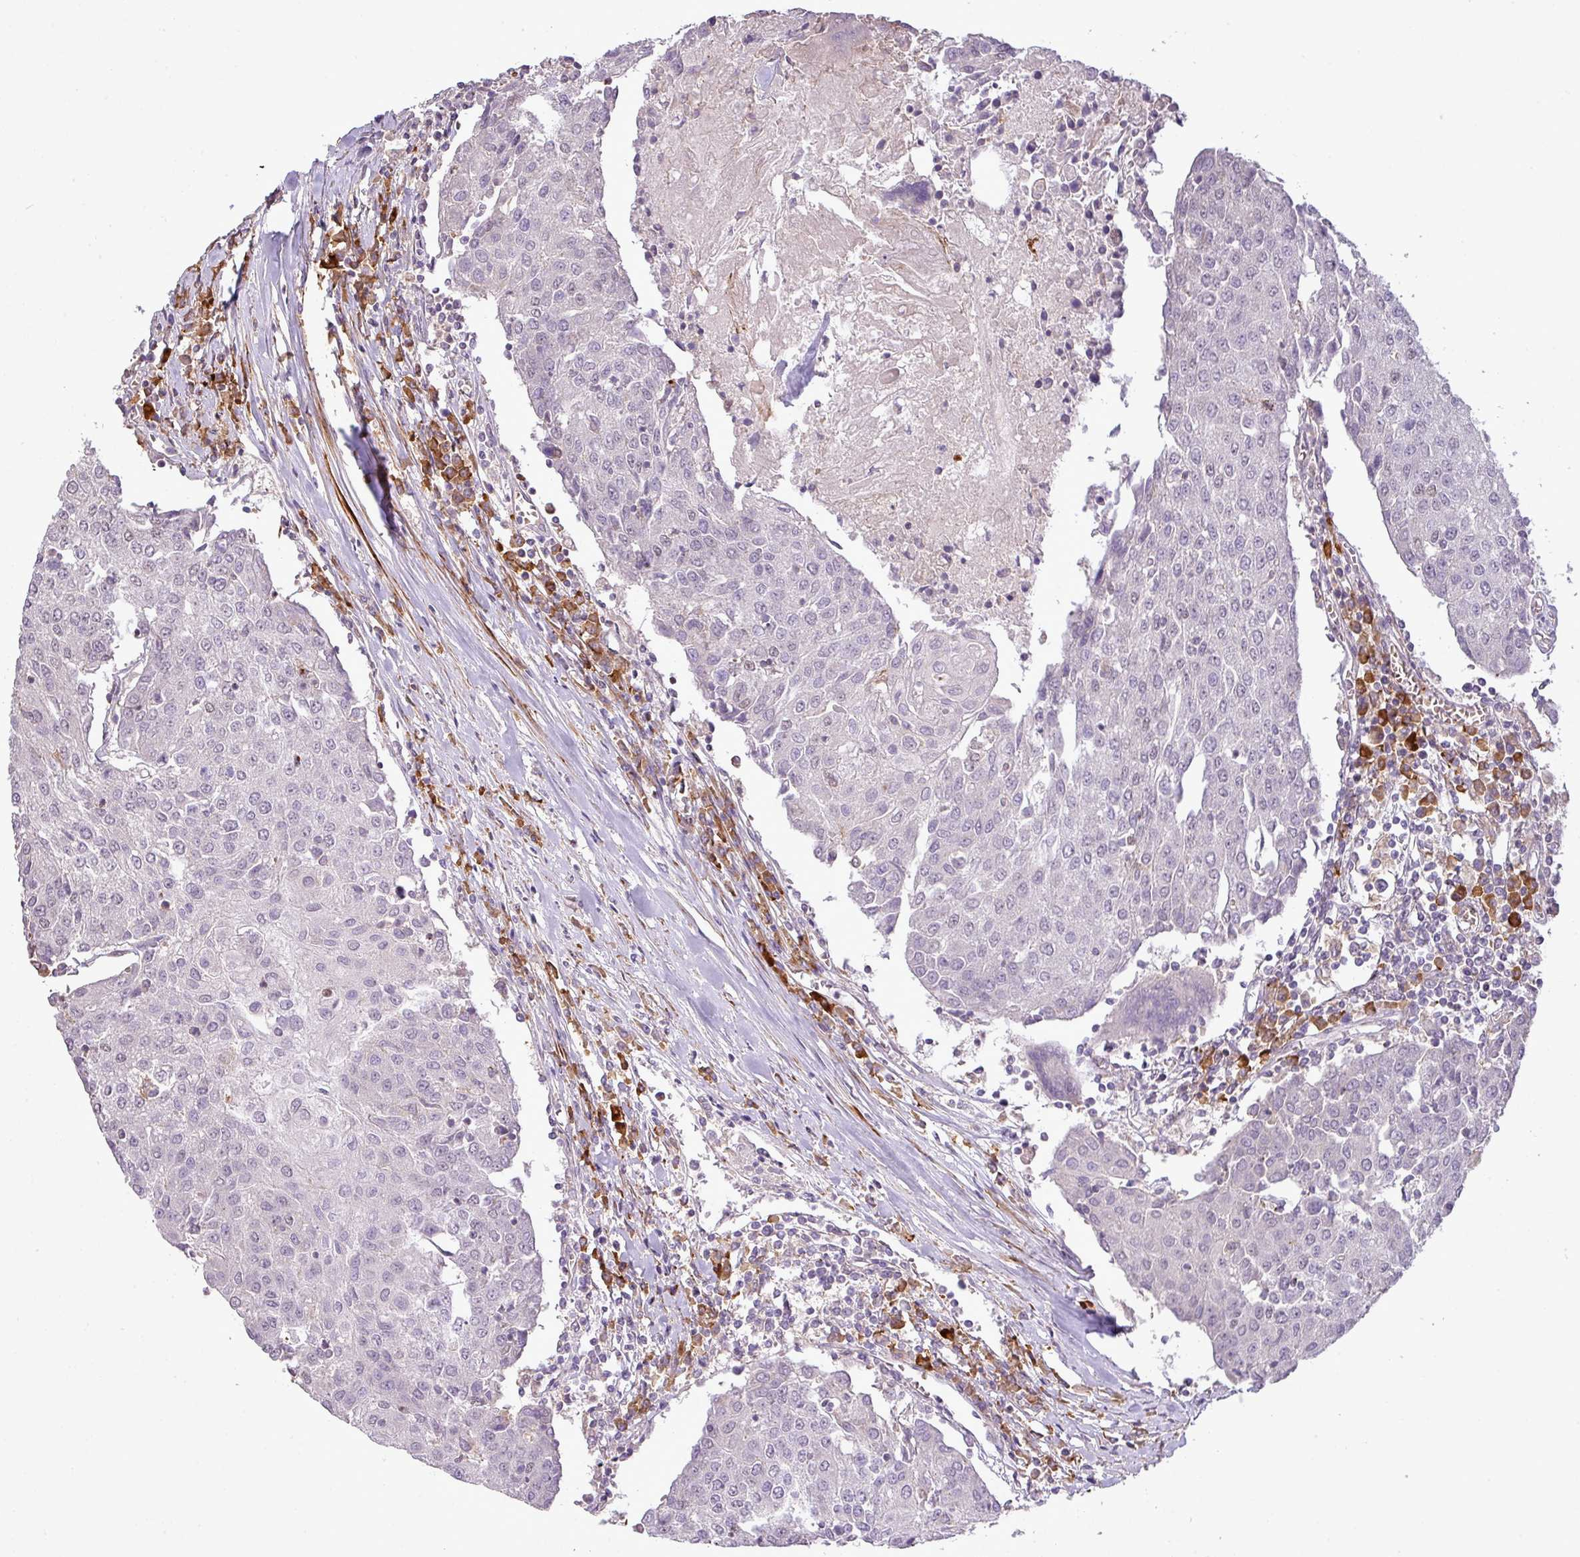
{"staining": {"intensity": "negative", "quantity": "none", "location": "none"}, "tissue": "urothelial cancer", "cell_type": "Tumor cells", "image_type": "cancer", "snomed": [{"axis": "morphology", "description": "Urothelial carcinoma, High grade"}, {"axis": "topography", "description": "Urinary bladder"}], "caption": "Immunohistochemical staining of human high-grade urothelial carcinoma displays no significant positivity in tumor cells.", "gene": "TPRA1", "patient": {"sex": "female", "age": 85}}